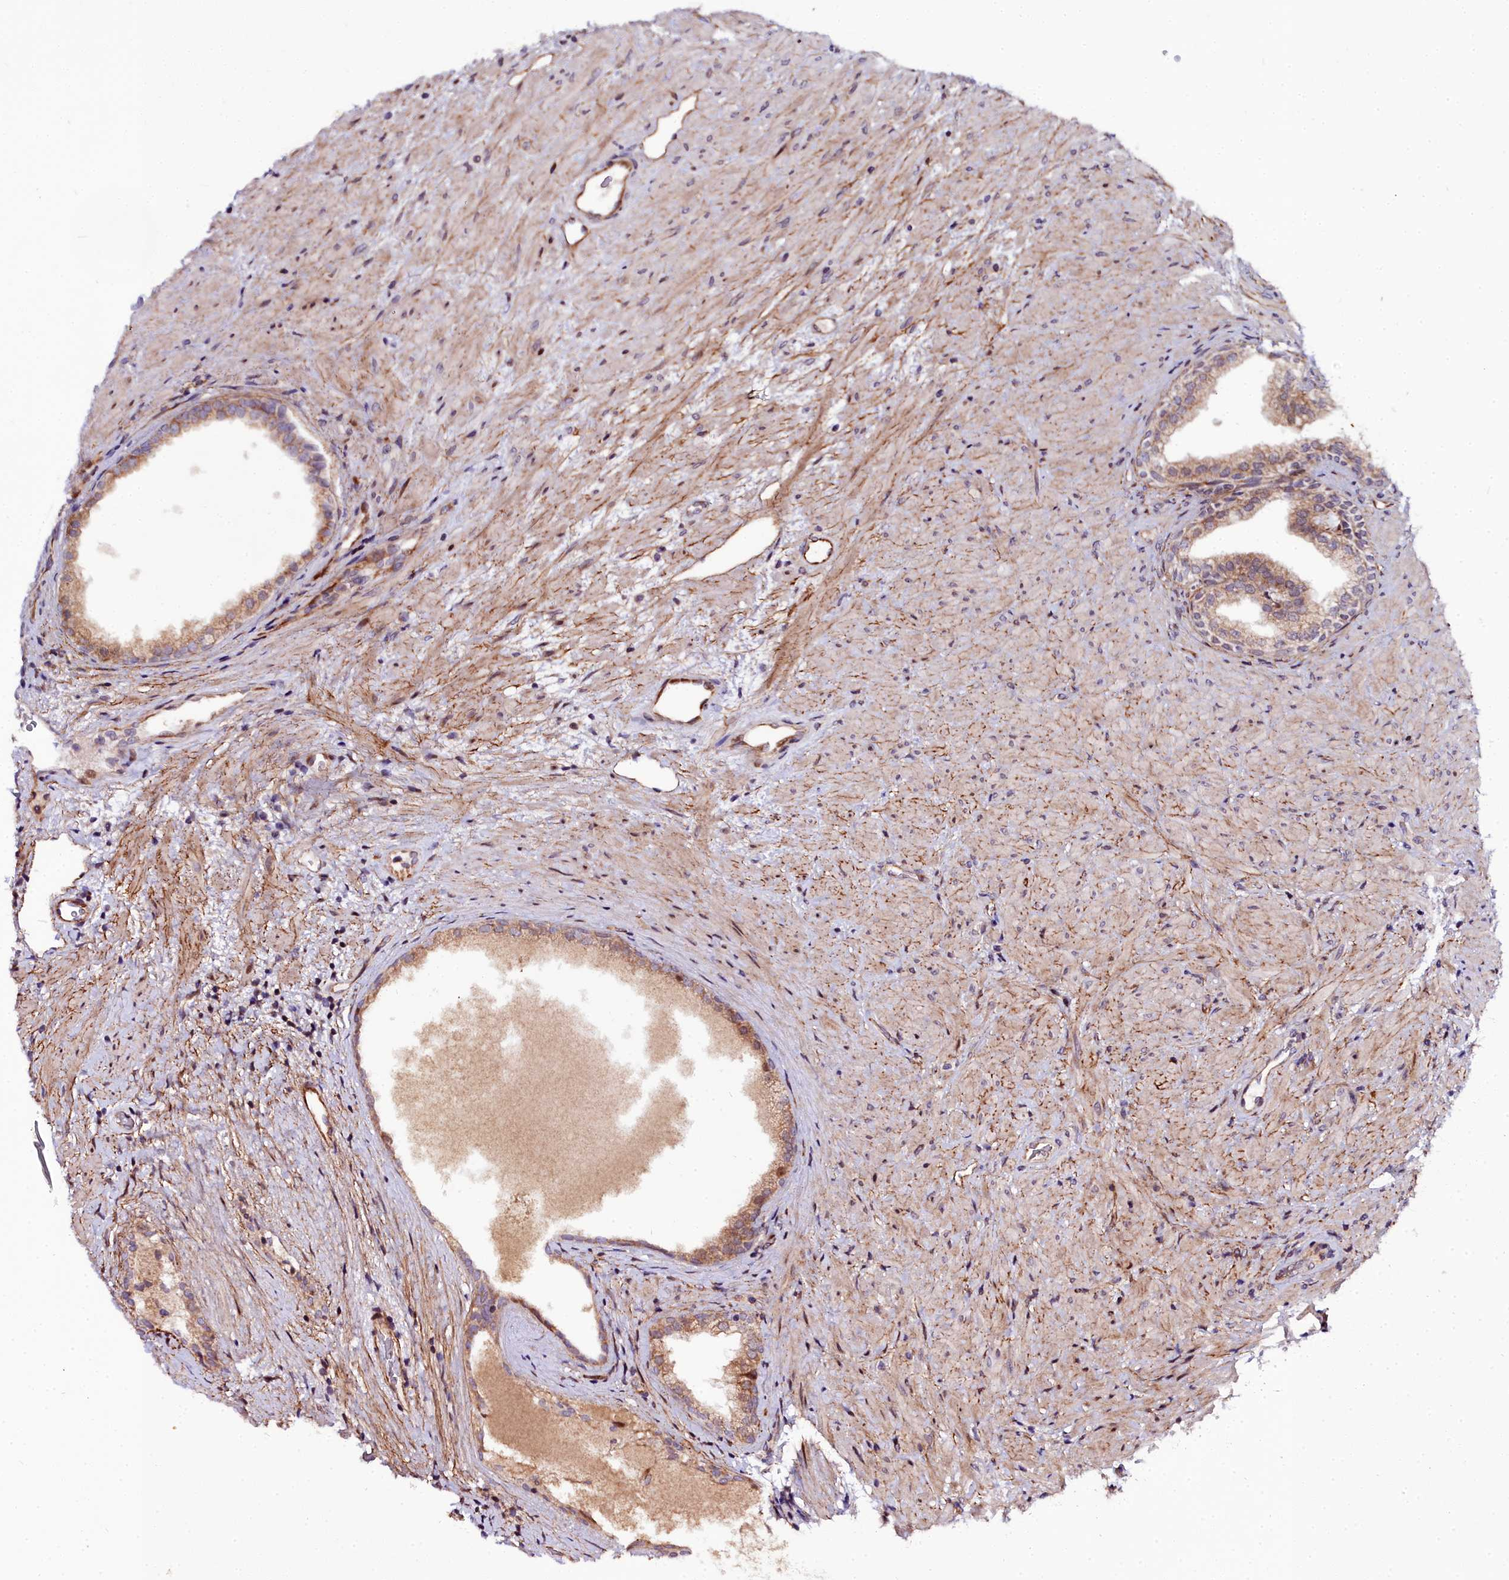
{"staining": {"intensity": "moderate", "quantity": ">75%", "location": "cytoplasmic/membranous"}, "tissue": "prostate", "cell_type": "Glandular cells", "image_type": "normal", "snomed": [{"axis": "morphology", "description": "Normal tissue, NOS"}, {"axis": "topography", "description": "Prostate"}], "caption": "Approximately >75% of glandular cells in normal prostate demonstrate moderate cytoplasmic/membranous protein expression as visualized by brown immunohistochemical staining.", "gene": "MRPS11", "patient": {"sex": "male", "age": 76}}